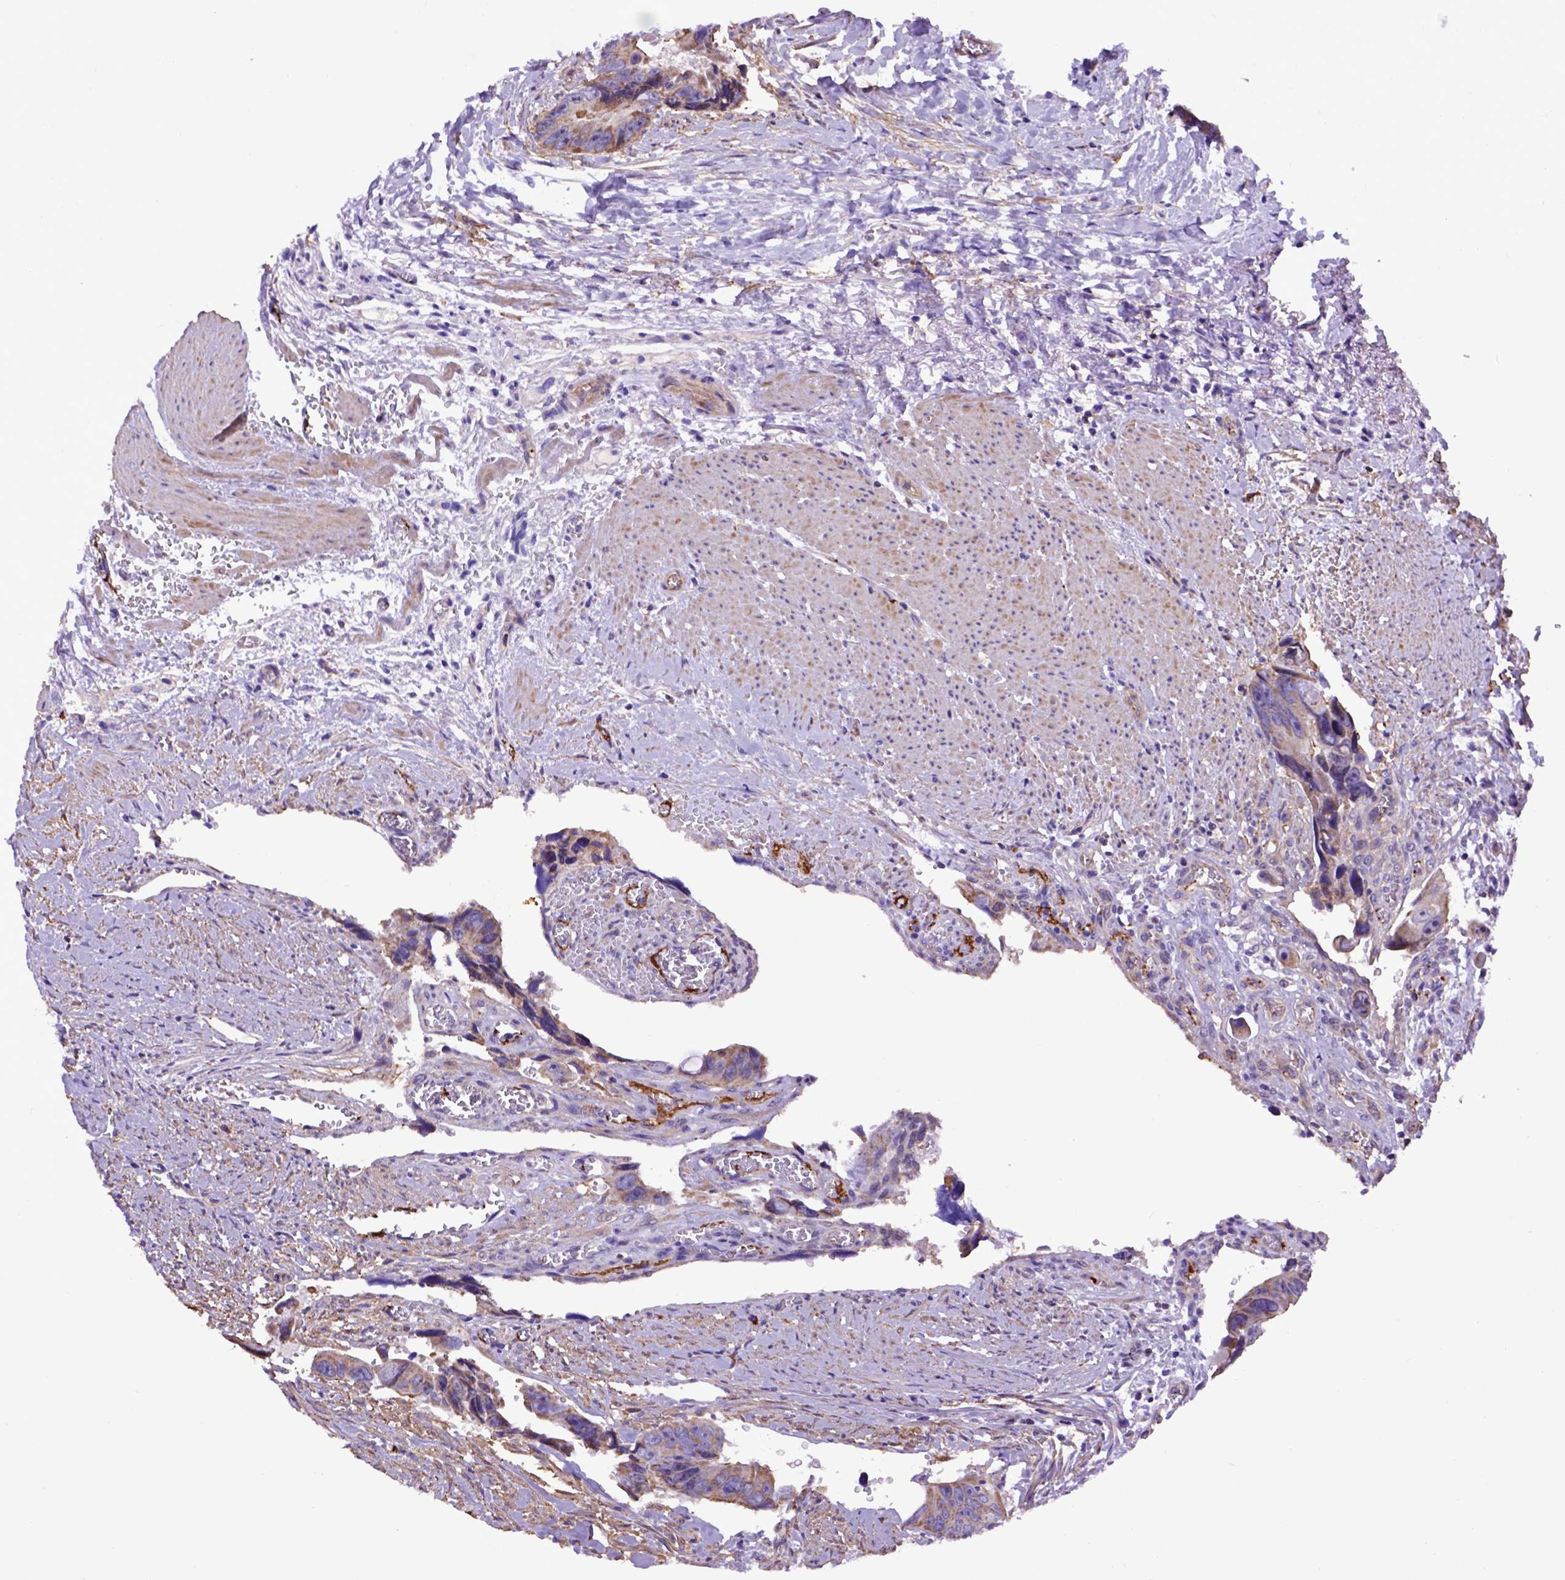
{"staining": {"intensity": "weak", "quantity": "25%-75%", "location": "cytoplasmic/membranous"}, "tissue": "colorectal cancer", "cell_type": "Tumor cells", "image_type": "cancer", "snomed": [{"axis": "morphology", "description": "Adenocarcinoma, NOS"}, {"axis": "topography", "description": "Rectum"}], "caption": "Colorectal adenocarcinoma was stained to show a protein in brown. There is low levels of weak cytoplasmic/membranous staining in about 25%-75% of tumor cells. (DAB (3,3'-diaminobenzidine) = brown stain, brightfield microscopy at high magnification).", "gene": "ASAH2", "patient": {"sex": "male", "age": 76}}